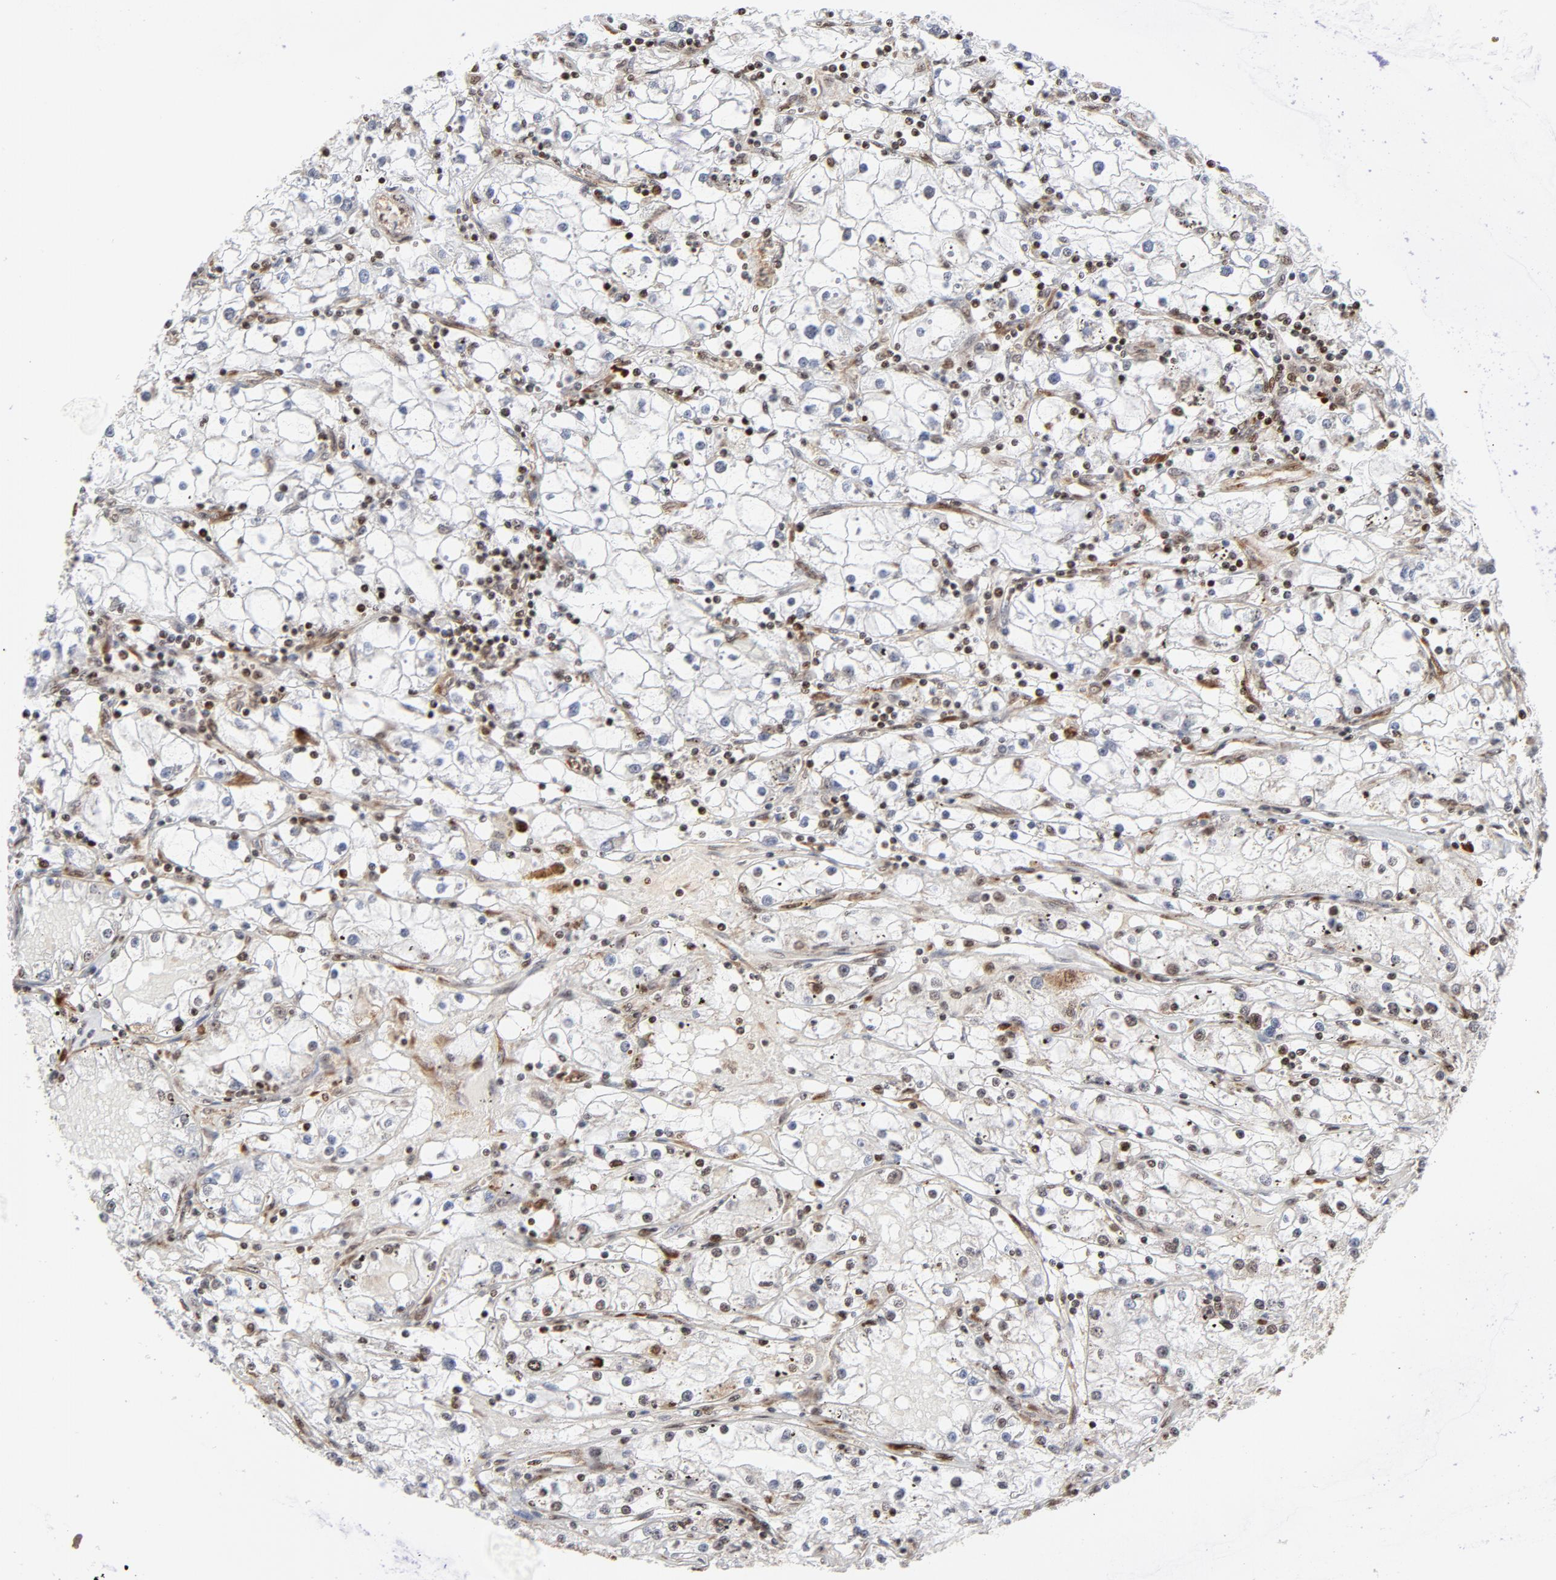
{"staining": {"intensity": "moderate", "quantity": "25%-75%", "location": "cytoplasmic/membranous,nuclear"}, "tissue": "renal cancer", "cell_type": "Tumor cells", "image_type": "cancer", "snomed": [{"axis": "morphology", "description": "Adenocarcinoma, NOS"}, {"axis": "topography", "description": "Kidney"}], "caption": "Immunohistochemistry (IHC) histopathology image of human adenocarcinoma (renal) stained for a protein (brown), which reveals medium levels of moderate cytoplasmic/membranous and nuclear staining in approximately 25%-75% of tumor cells.", "gene": "CYCS", "patient": {"sex": "male", "age": 56}}